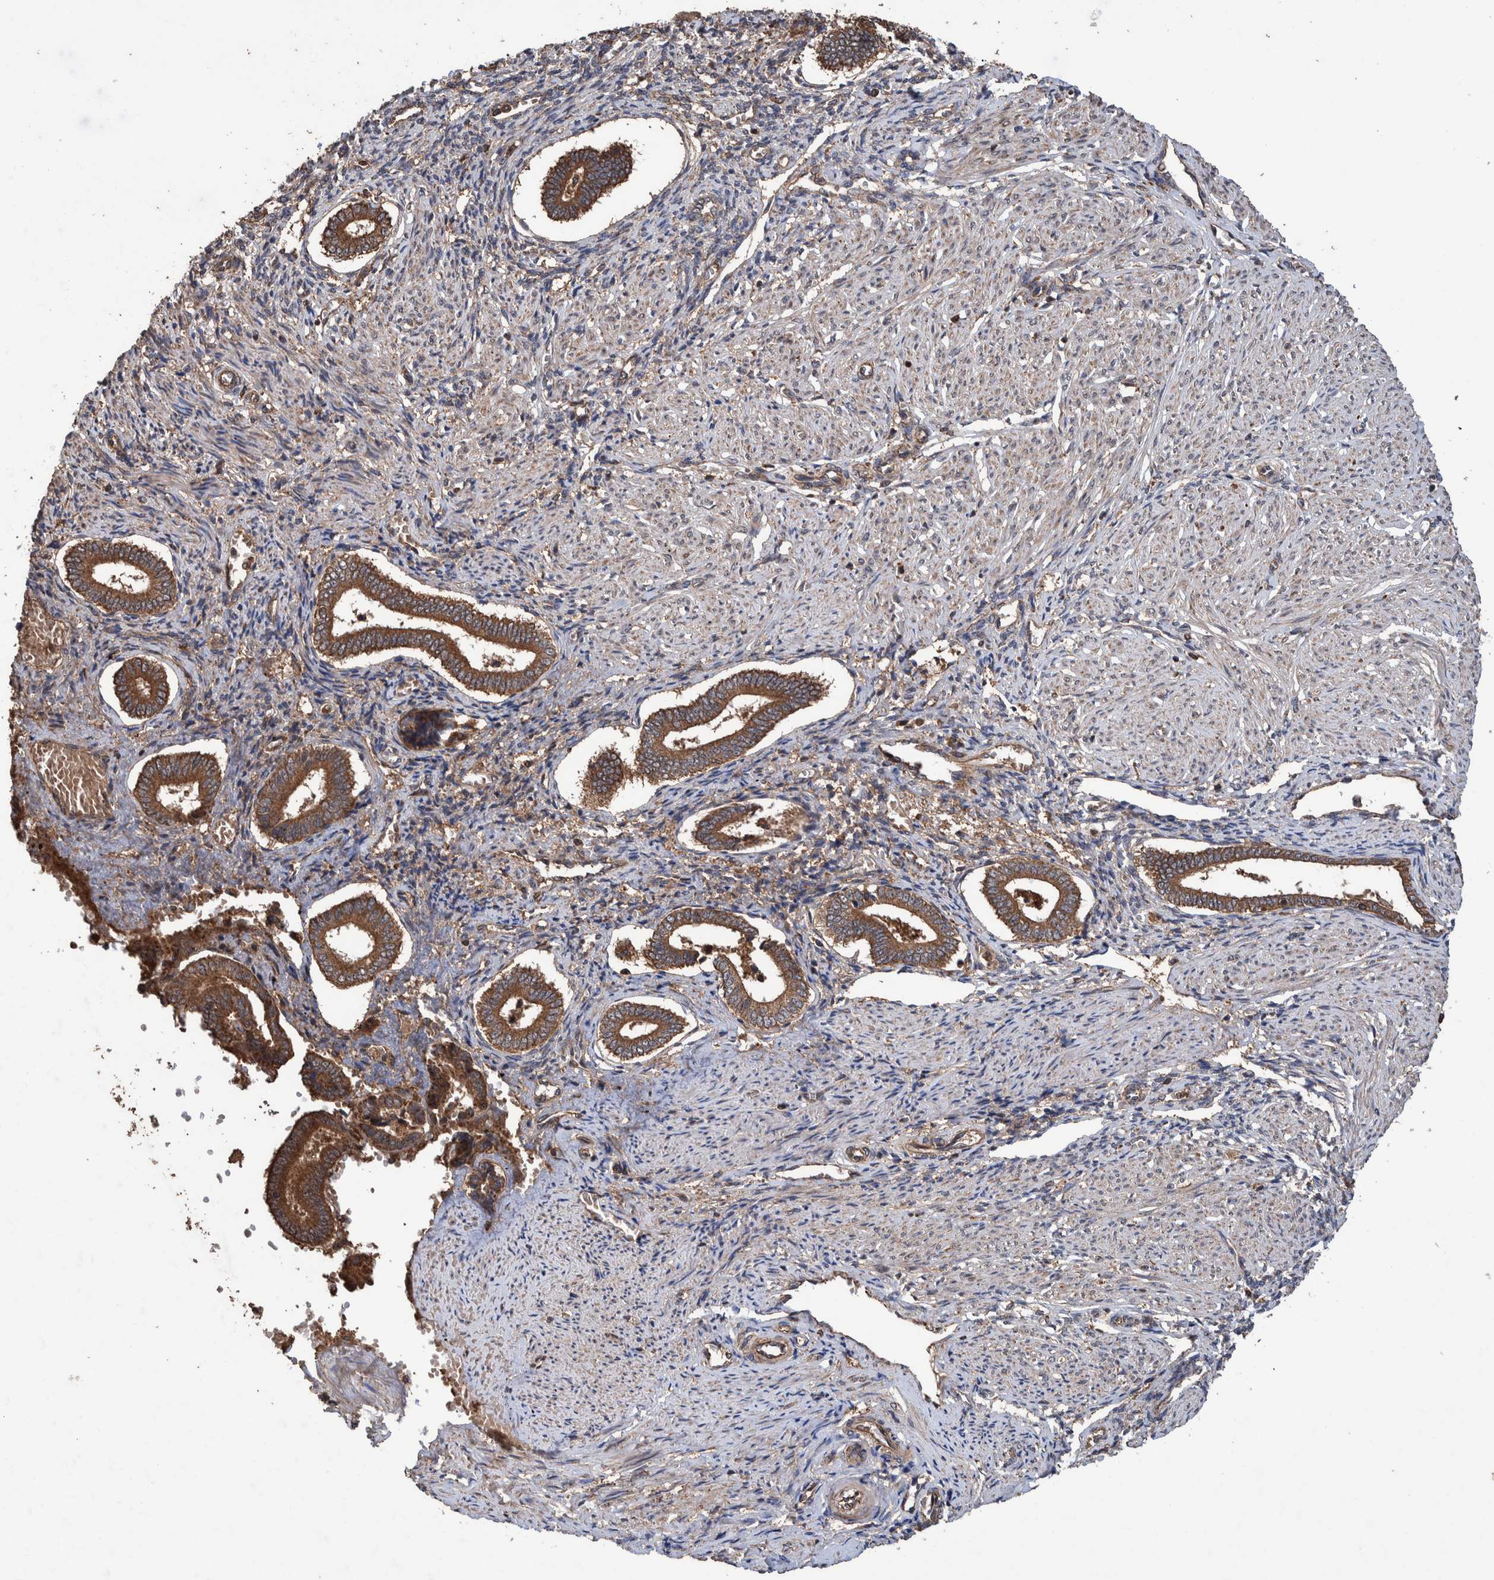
{"staining": {"intensity": "moderate", "quantity": ">75%", "location": "cytoplasmic/membranous"}, "tissue": "endometrium", "cell_type": "Cells in endometrial stroma", "image_type": "normal", "snomed": [{"axis": "morphology", "description": "Normal tissue, NOS"}, {"axis": "topography", "description": "Endometrium"}], "caption": "Immunohistochemical staining of unremarkable human endometrium shows moderate cytoplasmic/membranous protein positivity in about >75% of cells in endometrial stroma. The staining was performed using DAB, with brown indicating positive protein expression. Nuclei are stained blue with hematoxylin.", "gene": "ENSG00000251537", "patient": {"sex": "female", "age": 42}}